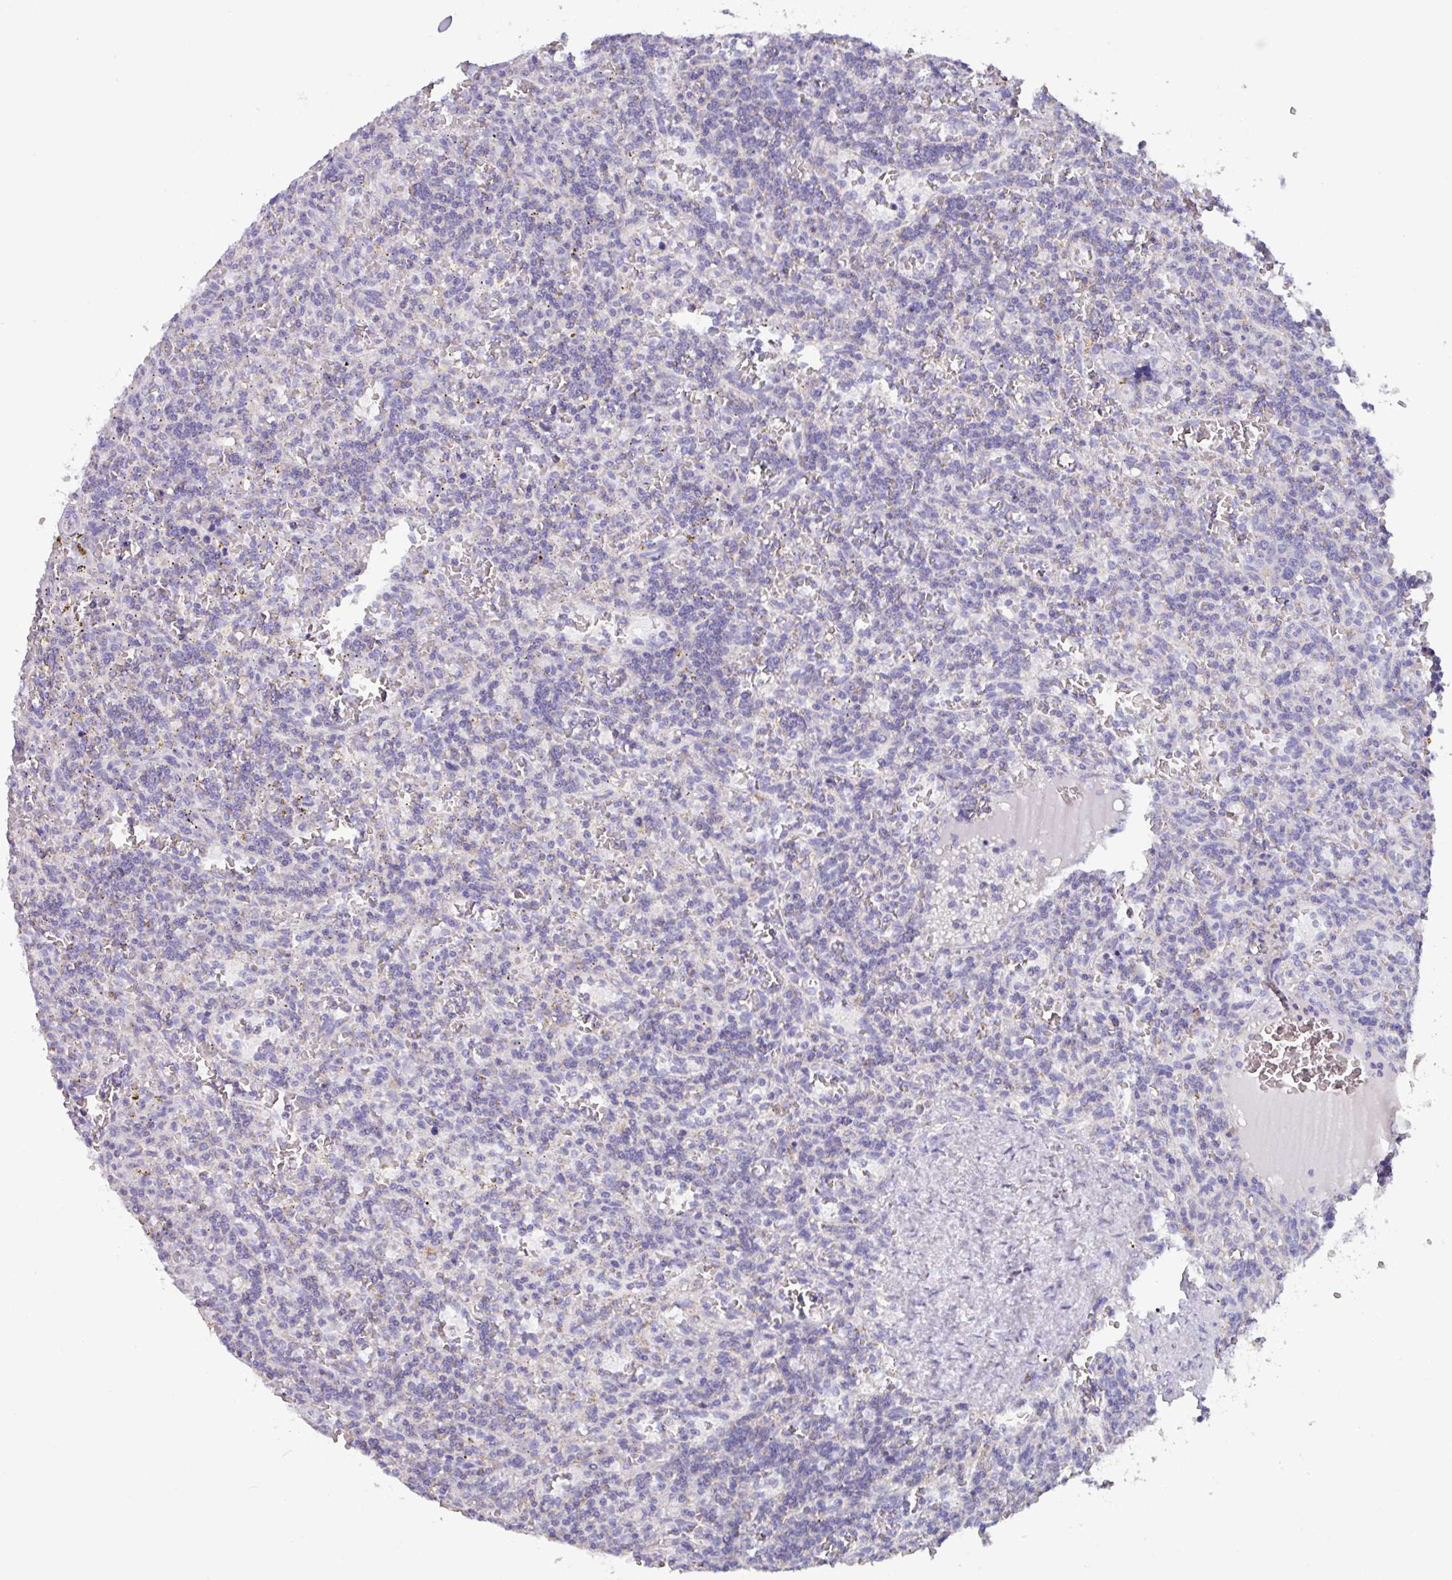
{"staining": {"intensity": "negative", "quantity": "none", "location": "none"}, "tissue": "lymphoma", "cell_type": "Tumor cells", "image_type": "cancer", "snomed": [{"axis": "morphology", "description": "Malignant lymphoma, non-Hodgkin's type, Low grade"}, {"axis": "topography", "description": "Spleen"}], "caption": "This is an immunohistochemistry (IHC) histopathology image of lymphoma. There is no staining in tumor cells.", "gene": "MT-ND4", "patient": {"sex": "male", "age": 73}}